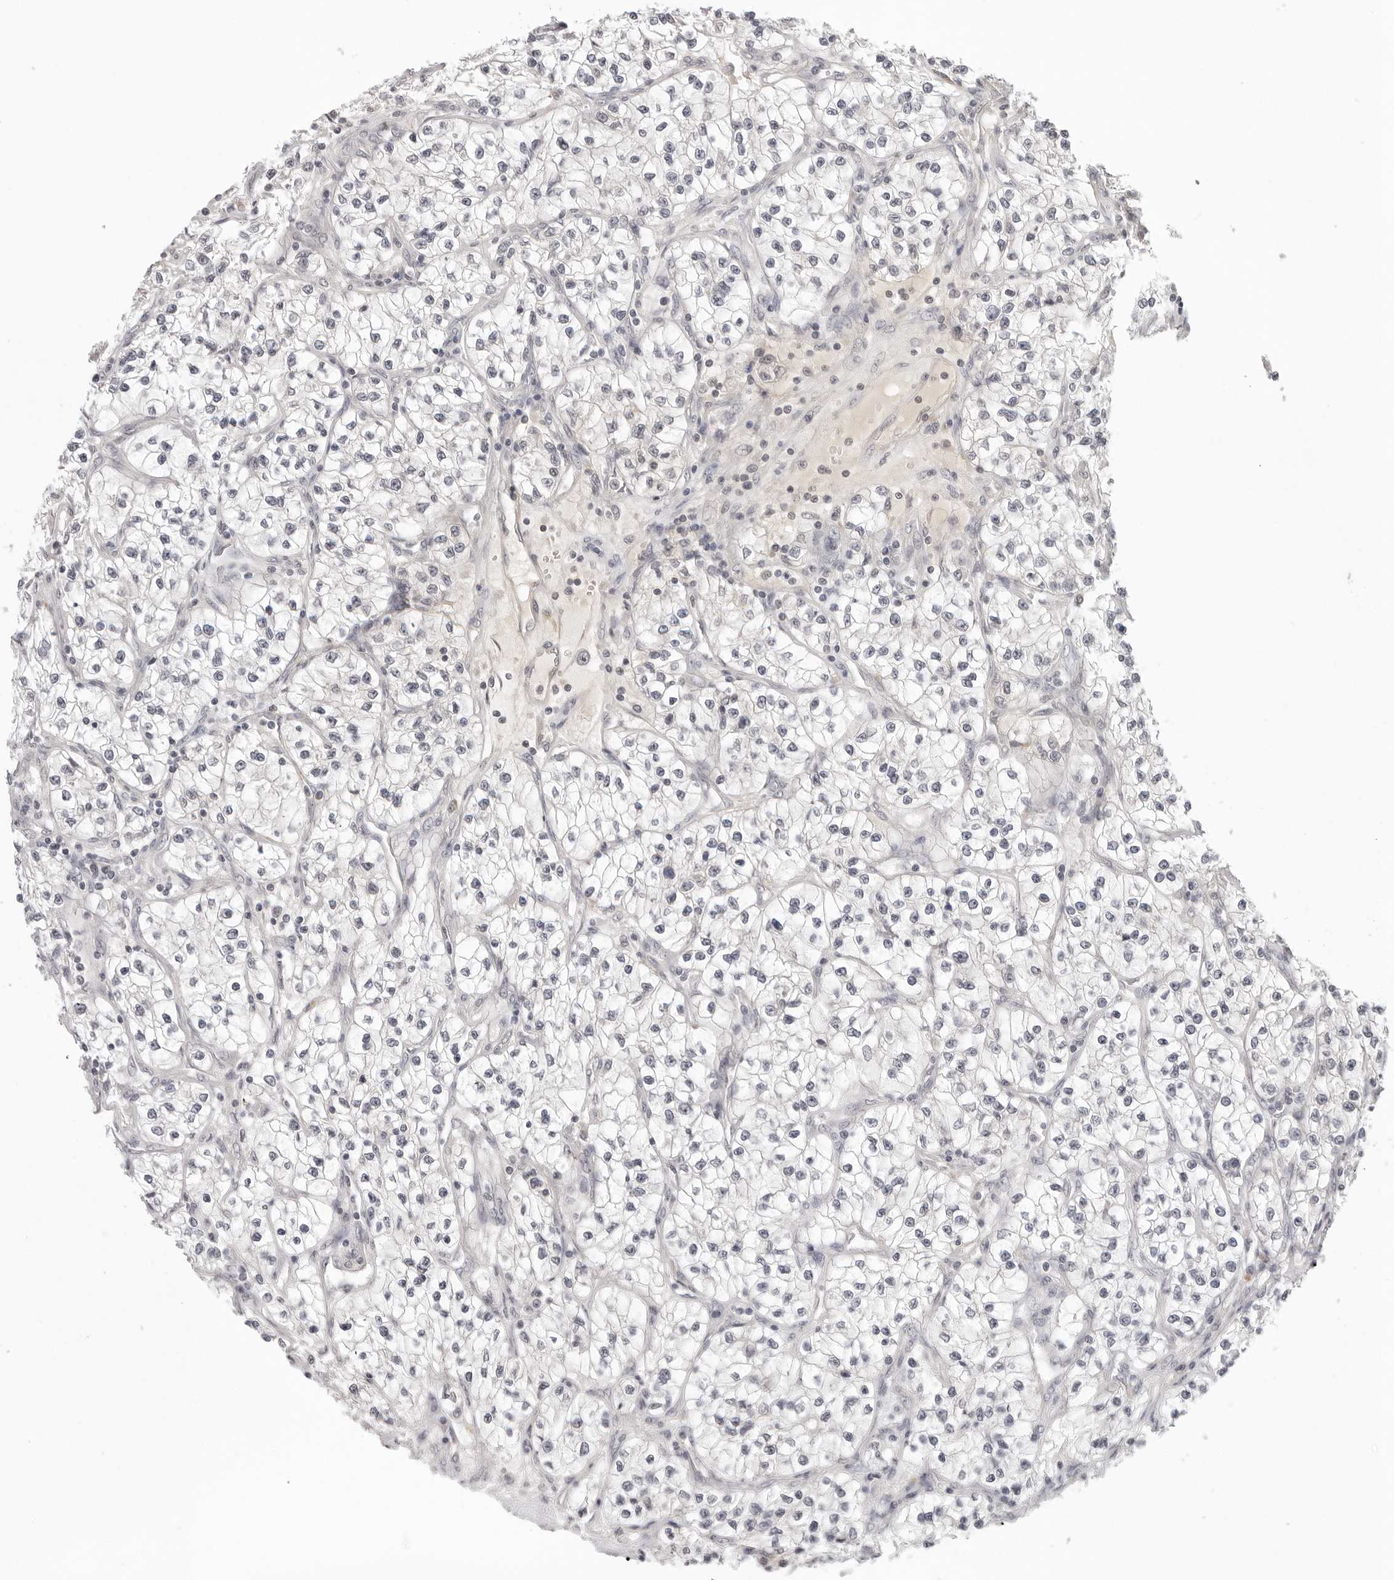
{"staining": {"intensity": "negative", "quantity": "none", "location": "none"}, "tissue": "renal cancer", "cell_type": "Tumor cells", "image_type": "cancer", "snomed": [{"axis": "morphology", "description": "Adenocarcinoma, NOS"}, {"axis": "topography", "description": "Kidney"}], "caption": "Tumor cells show no significant protein expression in renal cancer (adenocarcinoma).", "gene": "STRADB", "patient": {"sex": "female", "age": 57}}